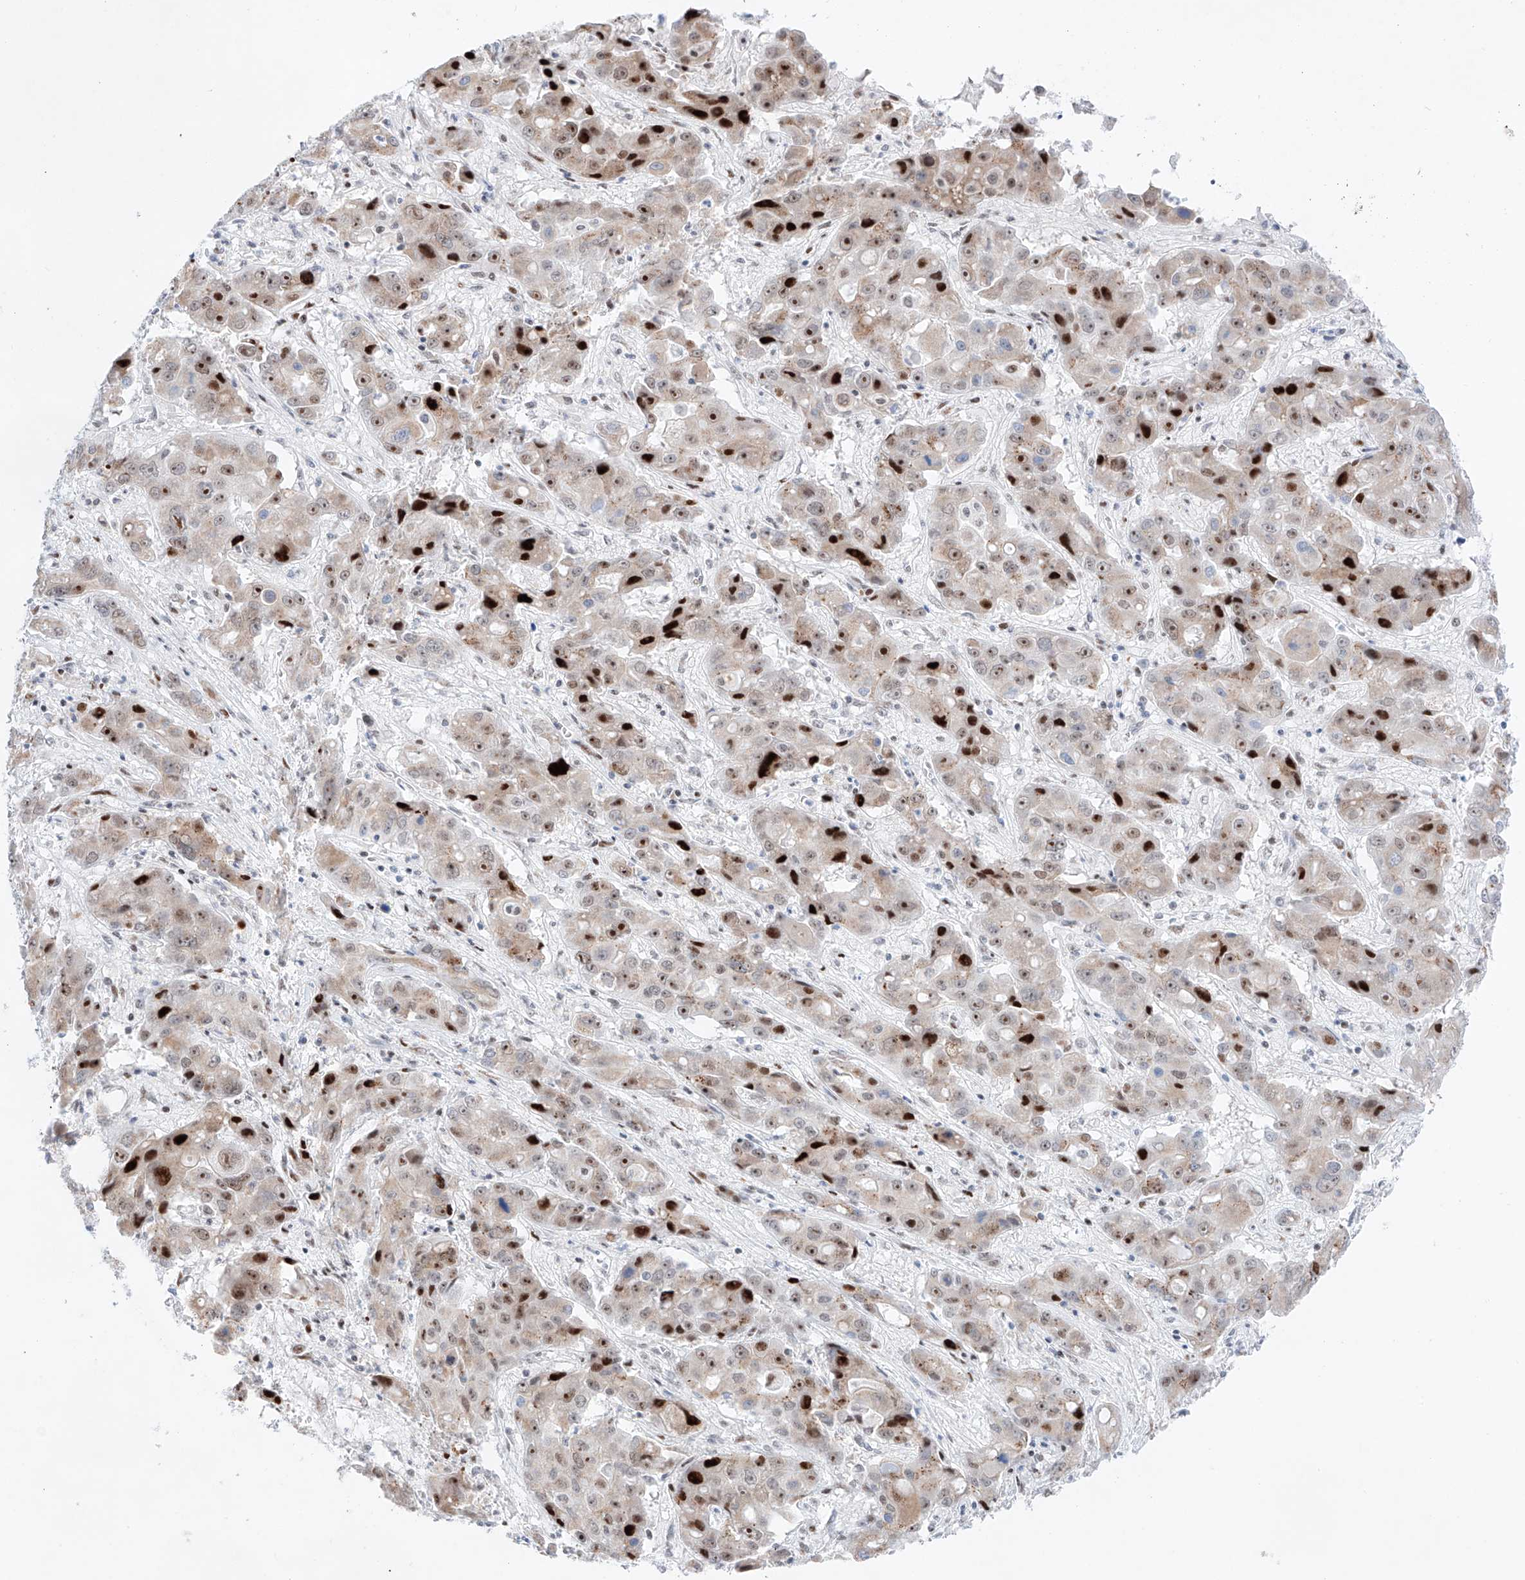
{"staining": {"intensity": "strong", "quantity": "25%-75%", "location": "nuclear"}, "tissue": "liver cancer", "cell_type": "Tumor cells", "image_type": "cancer", "snomed": [{"axis": "morphology", "description": "Cholangiocarcinoma"}, {"axis": "topography", "description": "Liver"}], "caption": "Protein analysis of liver cholangiocarcinoma tissue displays strong nuclear expression in approximately 25%-75% of tumor cells. (DAB (3,3'-diaminobenzidine) IHC, brown staining for protein, blue staining for nuclei).", "gene": "NT5C3B", "patient": {"sex": "male", "age": 67}}